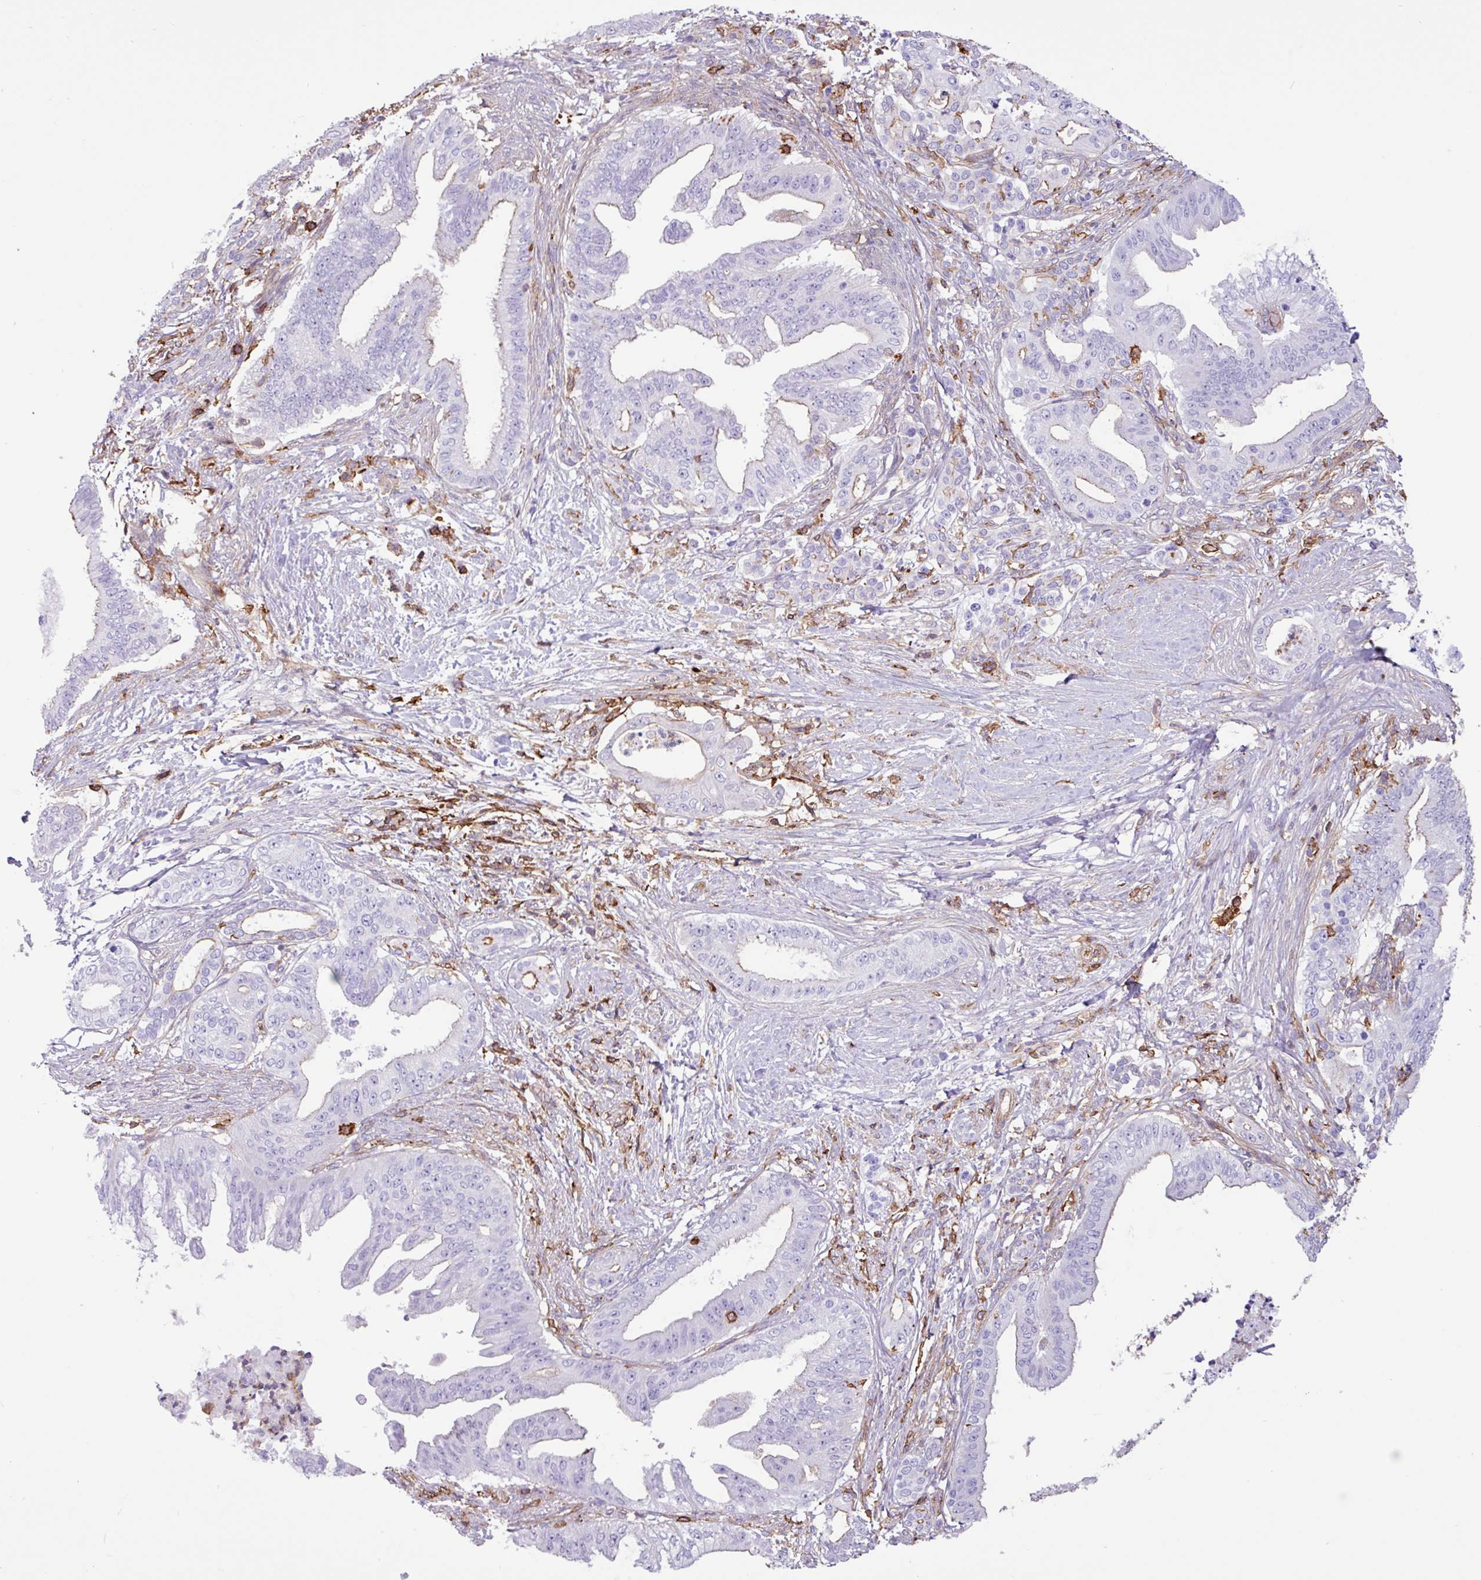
{"staining": {"intensity": "negative", "quantity": "none", "location": "none"}, "tissue": "pancreatic cancer", "cell_type": "Tumor cells", "image_type": "cancer", "snomed": [{"axis": "morphology", "description": "Adenocarcinoma, NOS"}, {"axis": "topography", "description": "Pancreas"}], "caption": "The photomicrograph displays no significant expression in tumor cells of adenocarcinoma (pancreatic). (DAB IHC, high magnification).", "gene": "PPP1R18", "patient": {"sex": "male", "age": 58}}